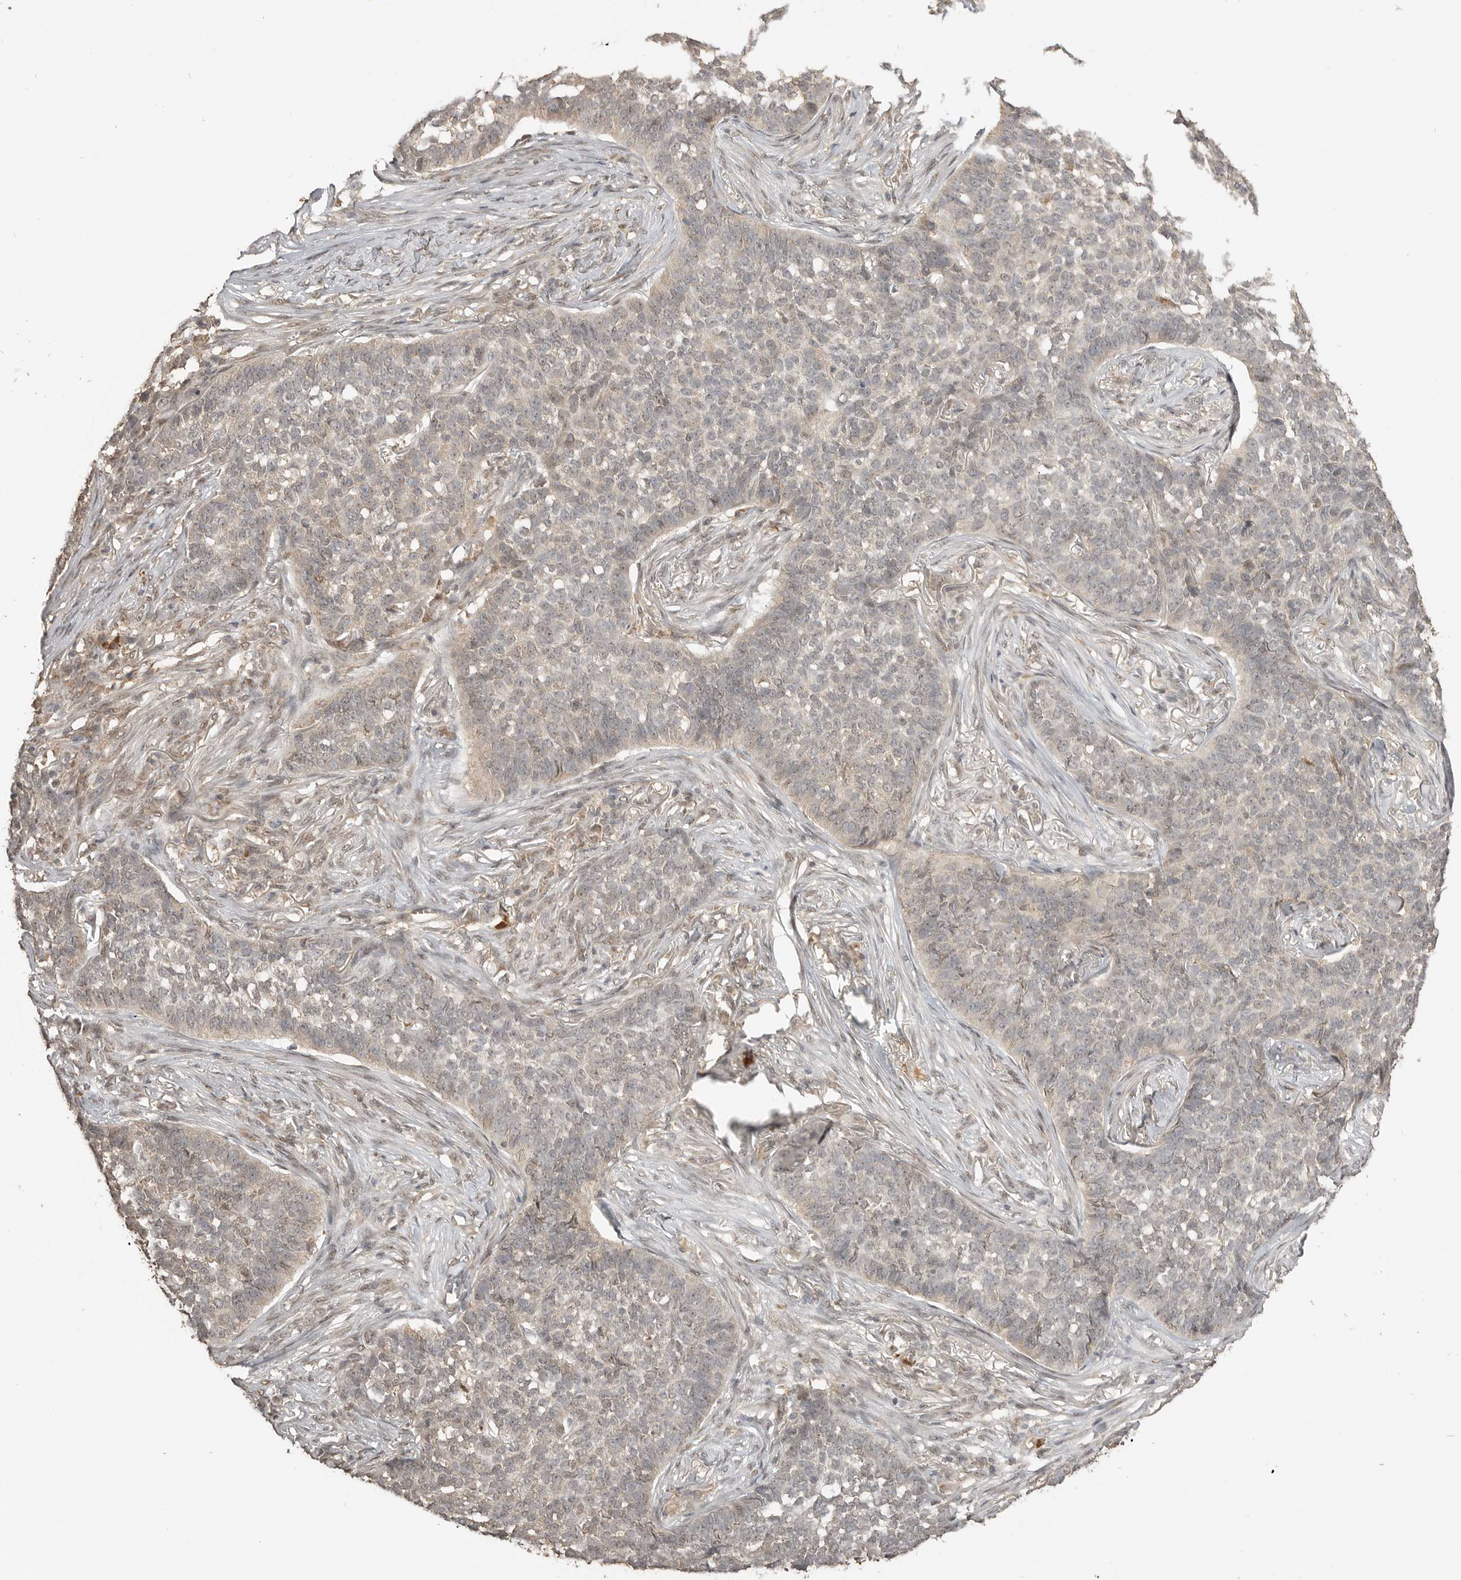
{"staining": {"intensity": "weak", "quantity": "<25%", "location": "nuclear"}, "tissue": "skin cancer", "cell_type": "Tumor cells", "image_type": "cancer", "snomed": [{"axis": "morphology", "description": "Basal cell carcinoma"}, {"axis": "topography", "description": "Skin"}], "caption": "IHC photomicrograph of basal cell carcinoma (skin) stained for a protein (brown), which exhibits no expression in tumor cells. (Immunohistochemistry, brightfield microscopy, high magnification).", "gene": "ASPSCR1", "patient": {"sex": "male", "age": 85}}